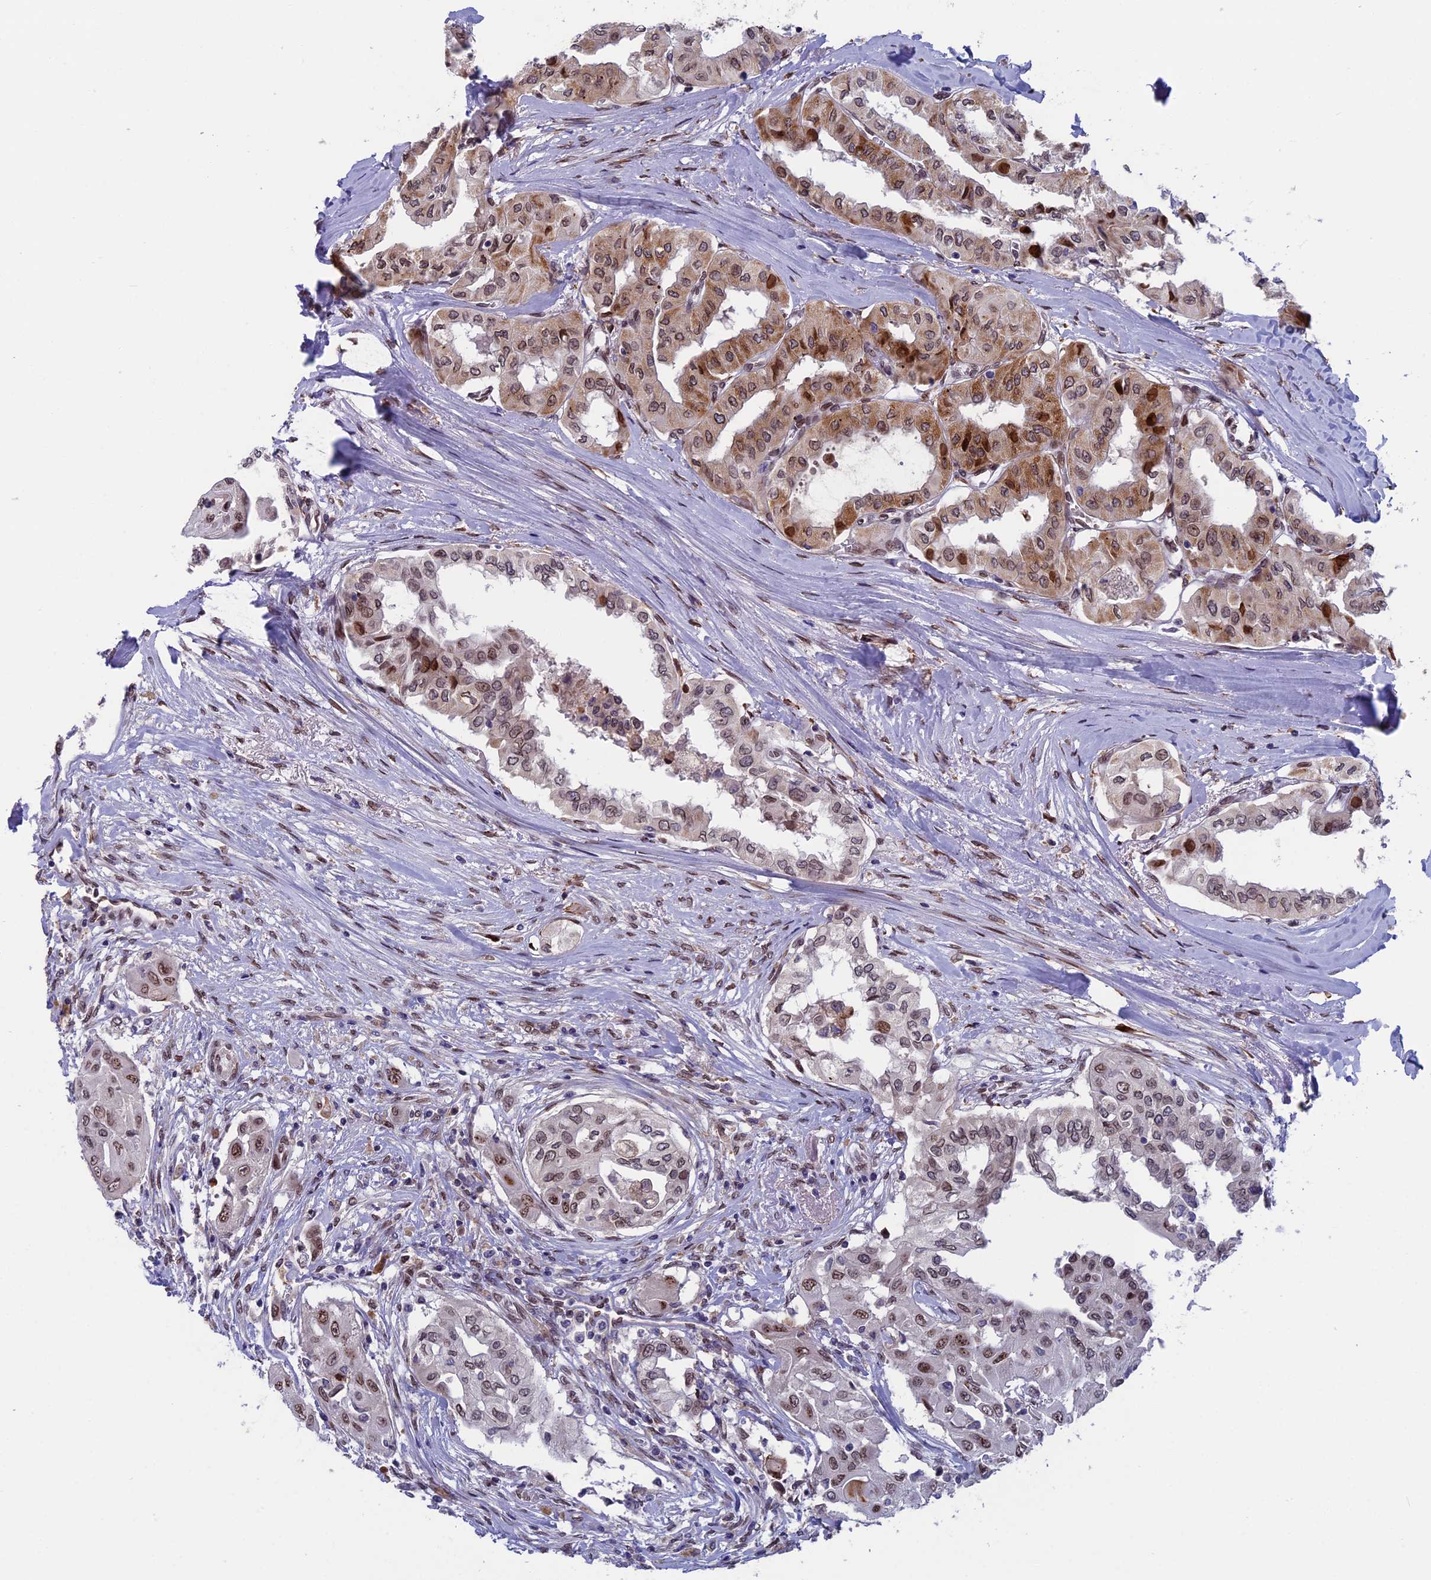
{"staining": {"intensity": "moderate", "quantity": "25%-75%", "location": "cytoplasmic/membranous,nuclear"}, "tissue": "thyroid cancer", "cell_type": "Tumor cells", "image_type": "cancer", "snomed": [{"axis": "morphology", "description": "Papillary adenocarcinoma, NOS"}, {"axis": "topography", "description": "Thyroid gland"}], "caption": "Tumor cells show medium levels of moderate cytoplasmic/membranous and nuclear expression in approximately 25%-75% of cells in human thyroid cancer.", "gene": "GPSM1", "patient": {"sex": "female", "age": 59}}